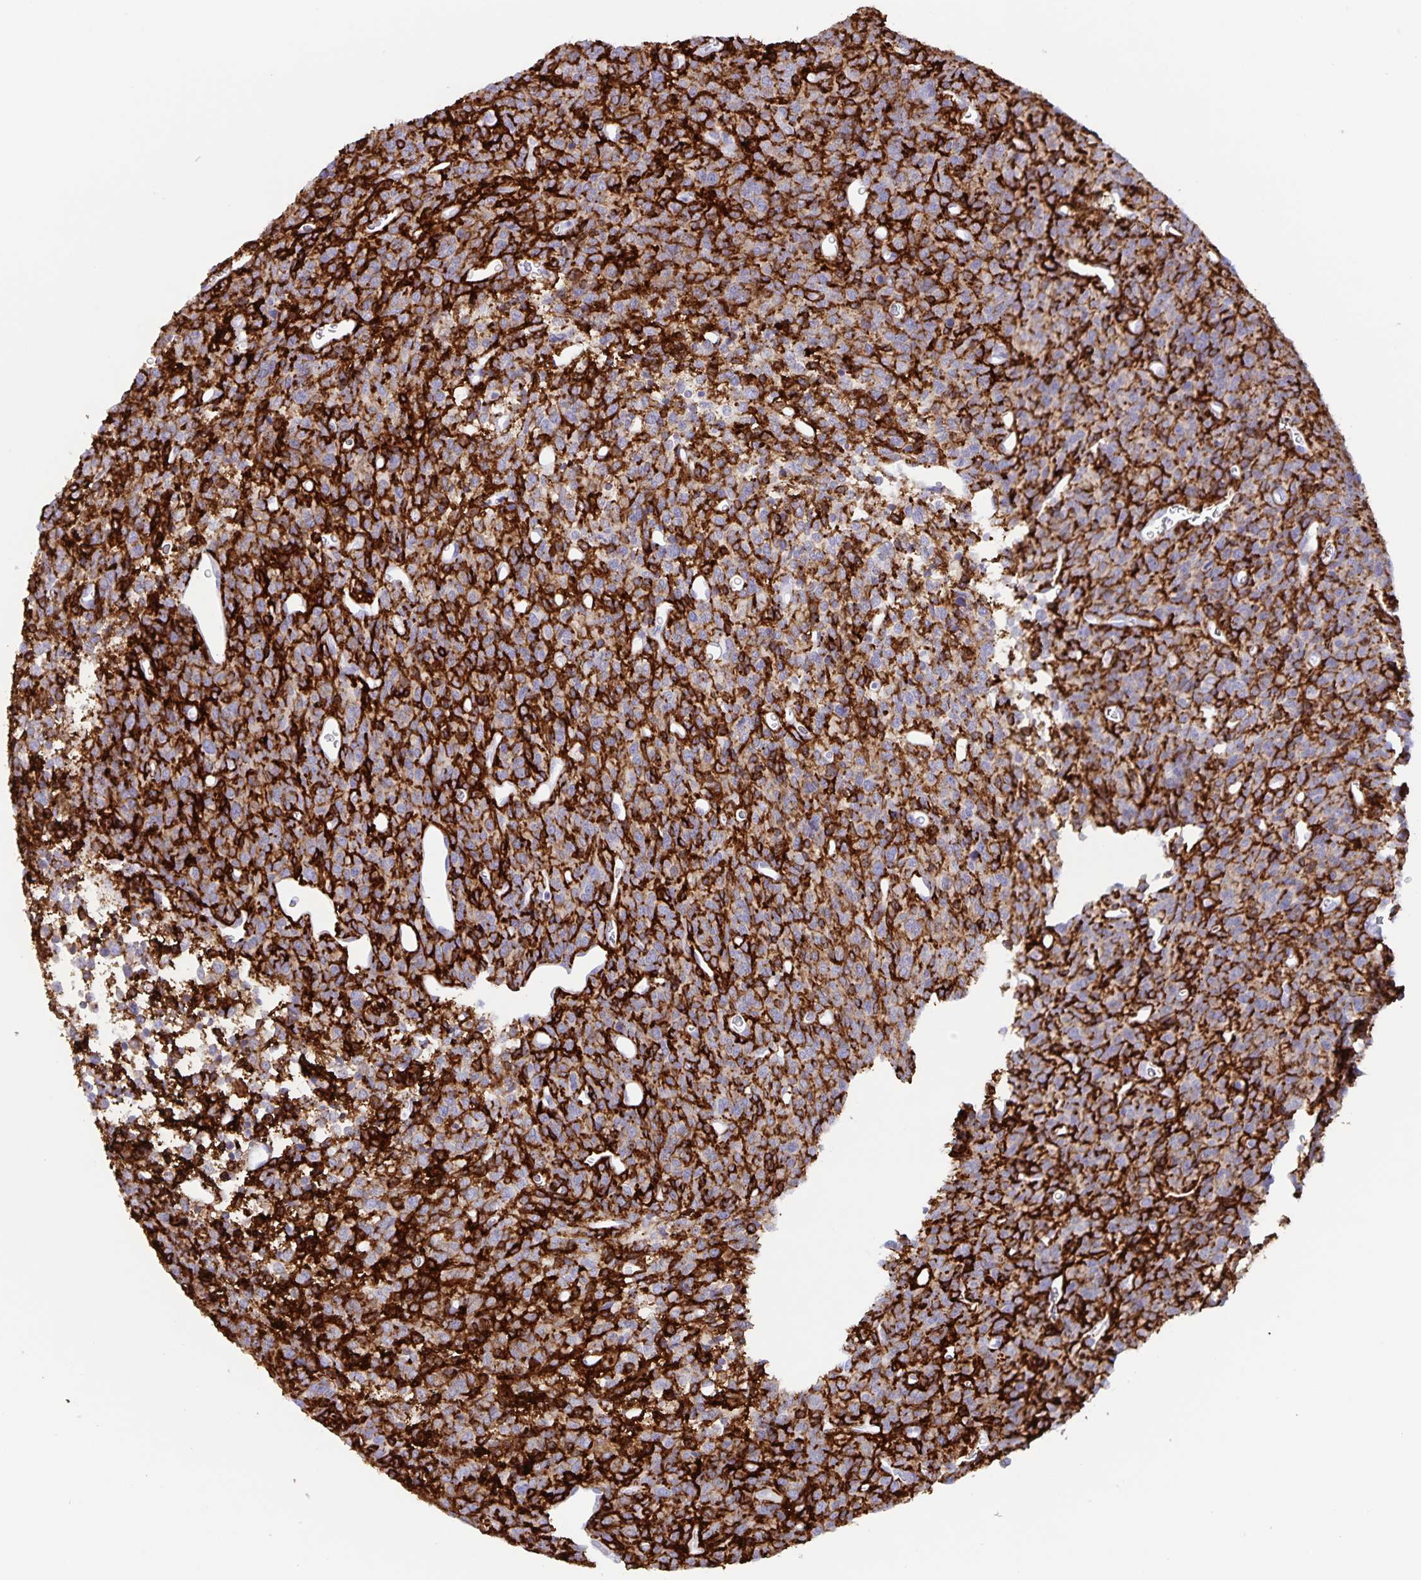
{"staining": {"intensity": "negative", "quantity": "none", "location": "none"}, "tissue": "glioma", "cell_type": "Tumor cells", "image_type": "cancer", "snomed": [{"axis": "morphology", "description": "Glioma, malignant, High grade"}, {"axis": "topography", "description": "Brain"}], "caption": "Tumor cells are negative for protein expression in human glioma.", "gene": "AQP4", "patient": {"sex": "male", "age": 76}}